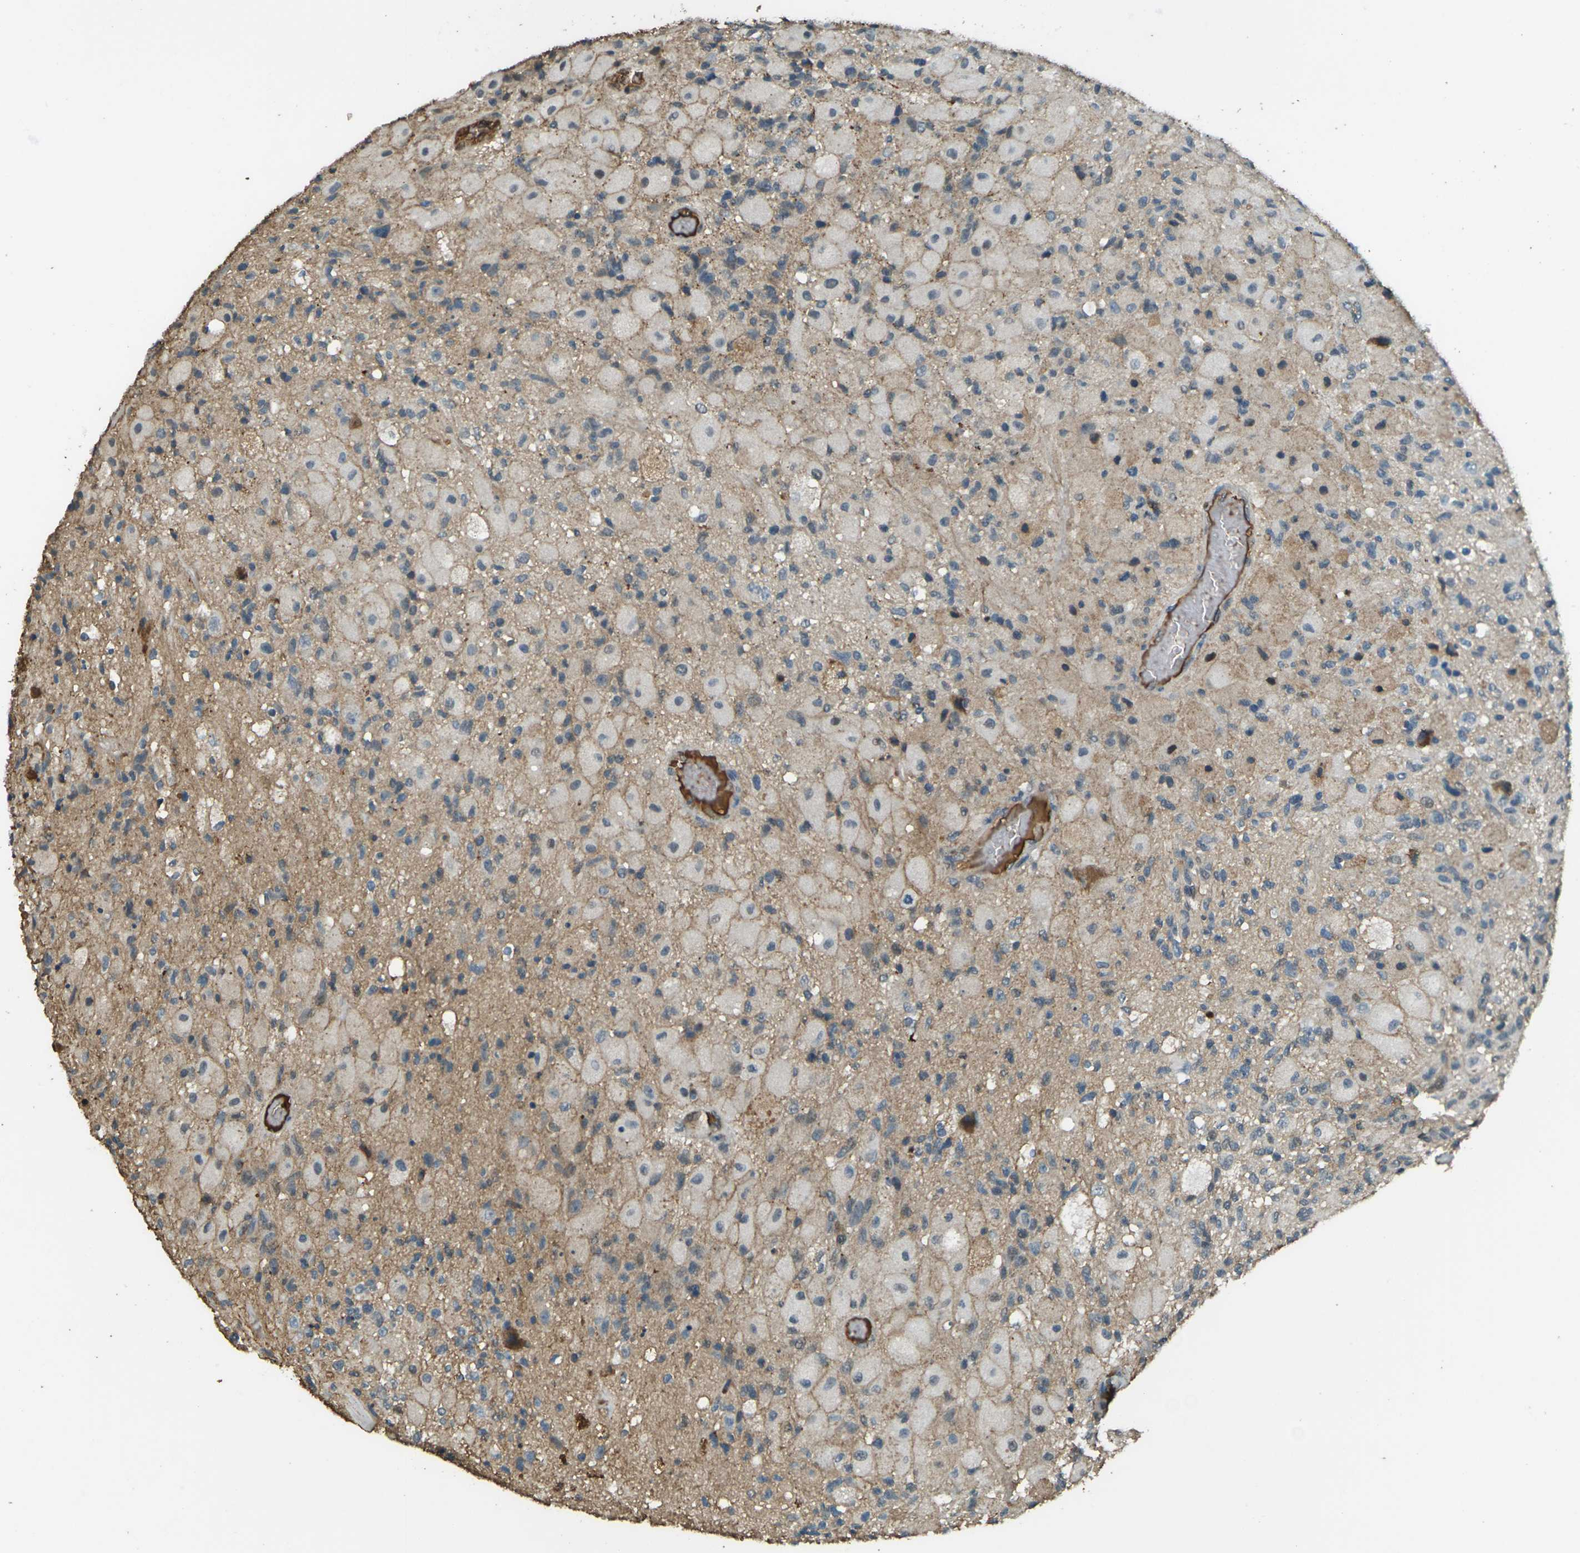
{"staining": {"intensity": "moderate", "quantity": ">75%", "location": "cytoplasmic/membranous"}, "tissue": "glioma", "cell_type": "Tumor cells", "image_type": "cancer", "snomed": [{"axis": "morphology", "description": "Normal tissue, NOS"}, {"axis": "morphology", "description": "Glioma, malignant, High grade"}, {"axis": "topography", "description": "Cerebral cortex"}], "caption": "Moderate cytoplasmic/membranous protein expression is appreciated in about >75% of tumor cells in malignant glioma (high-grade).", "gene": "CYP1B1", "patient": {"sex": "male", "age": 77}}